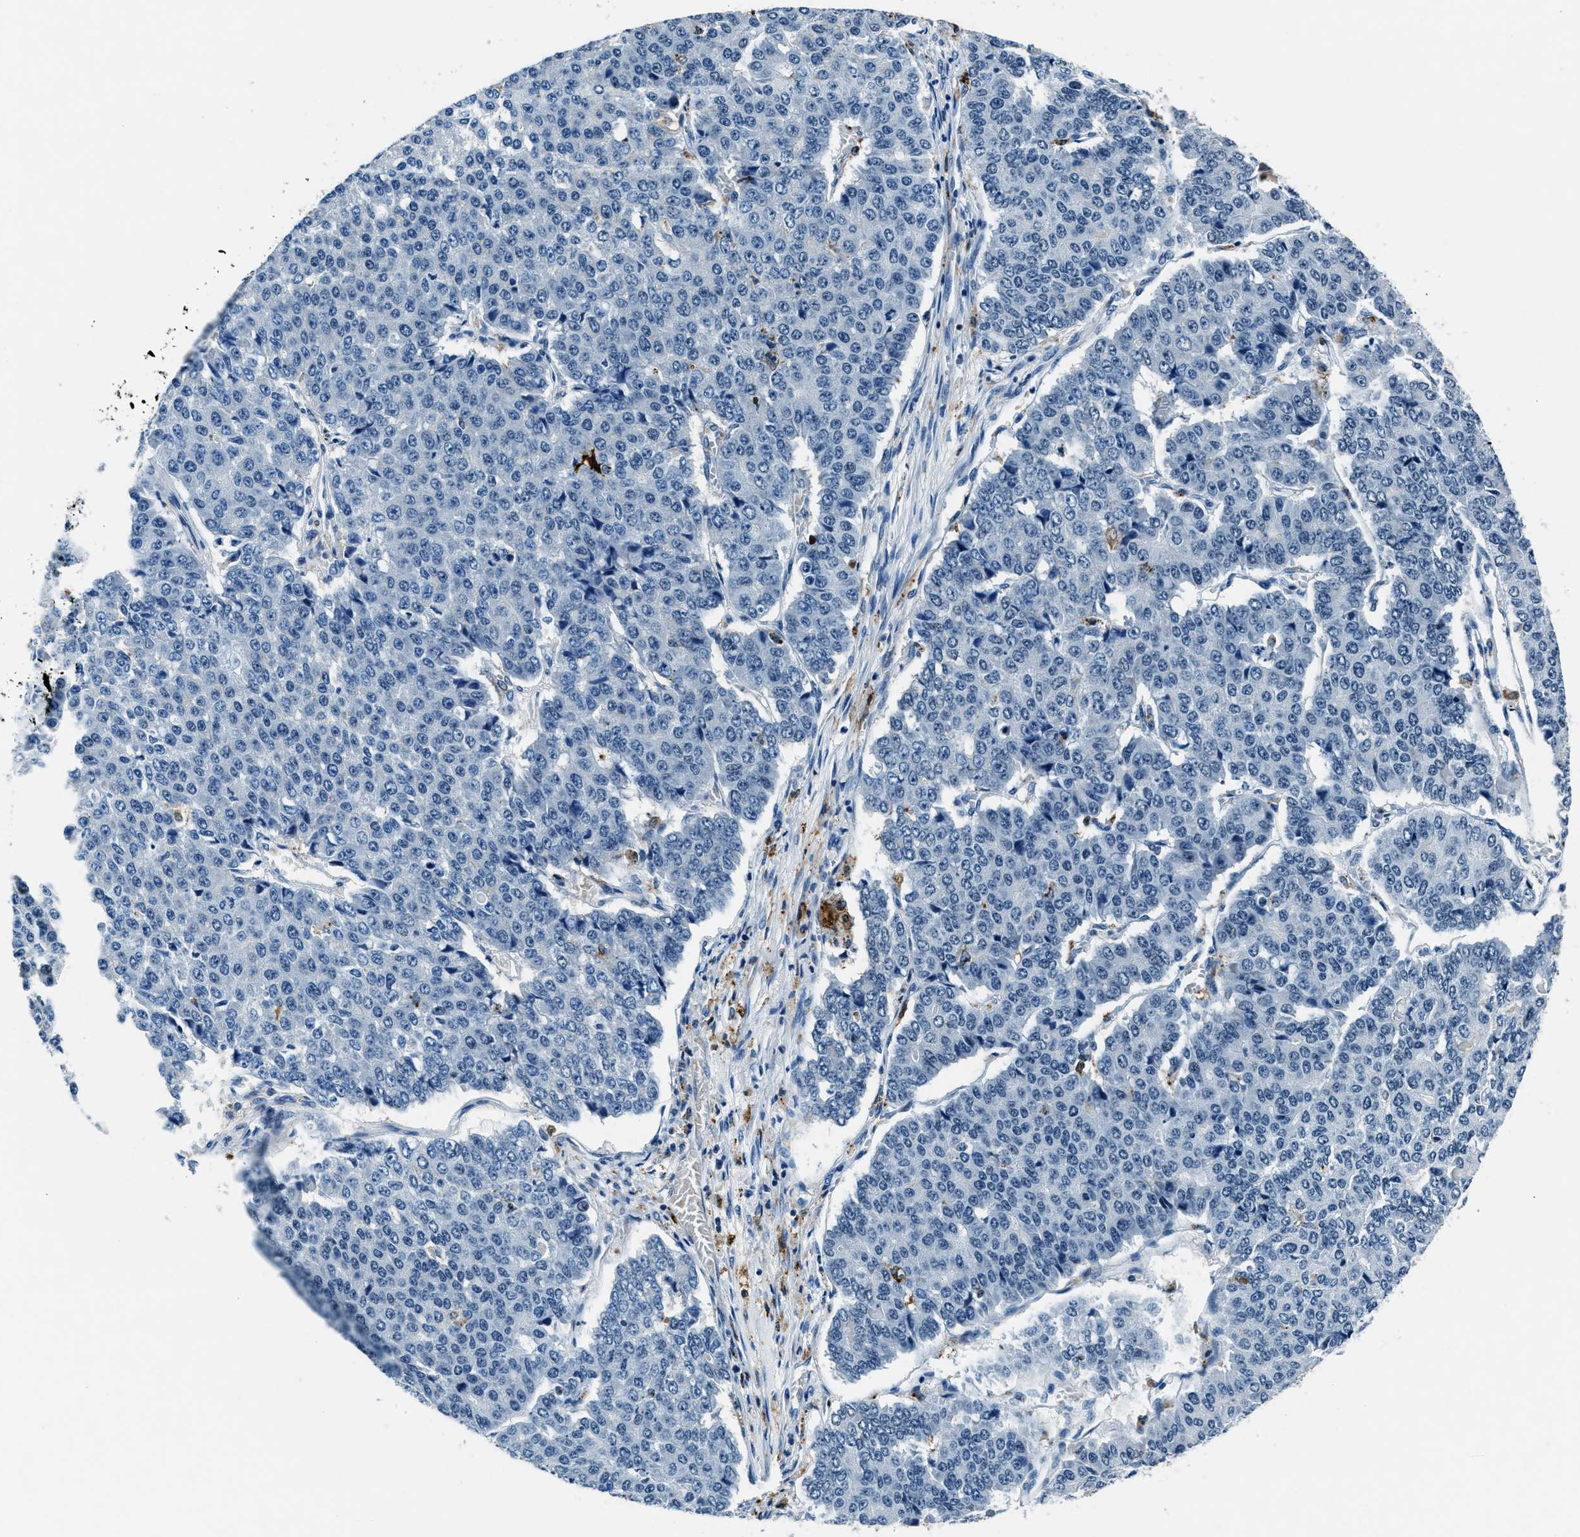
{"staining": {"intensity": "negative", "quantity": "none", "location": "none"}, "tissue": "pancreatic cancer", "cell_type": "Tumor cells", "image_type": "cancer", "snomed": [{"axis": "morphology", "description": "Adenocarcinoma, NOS"}, {"axis": "topography", "description": "Pancreas"}], "caption": "Tumor cells show no significant positivity in pancreatic cancer (adenocarcinoma).", "gene": "PTPDC1", "patient": {"sex": "male", "age": 50}}